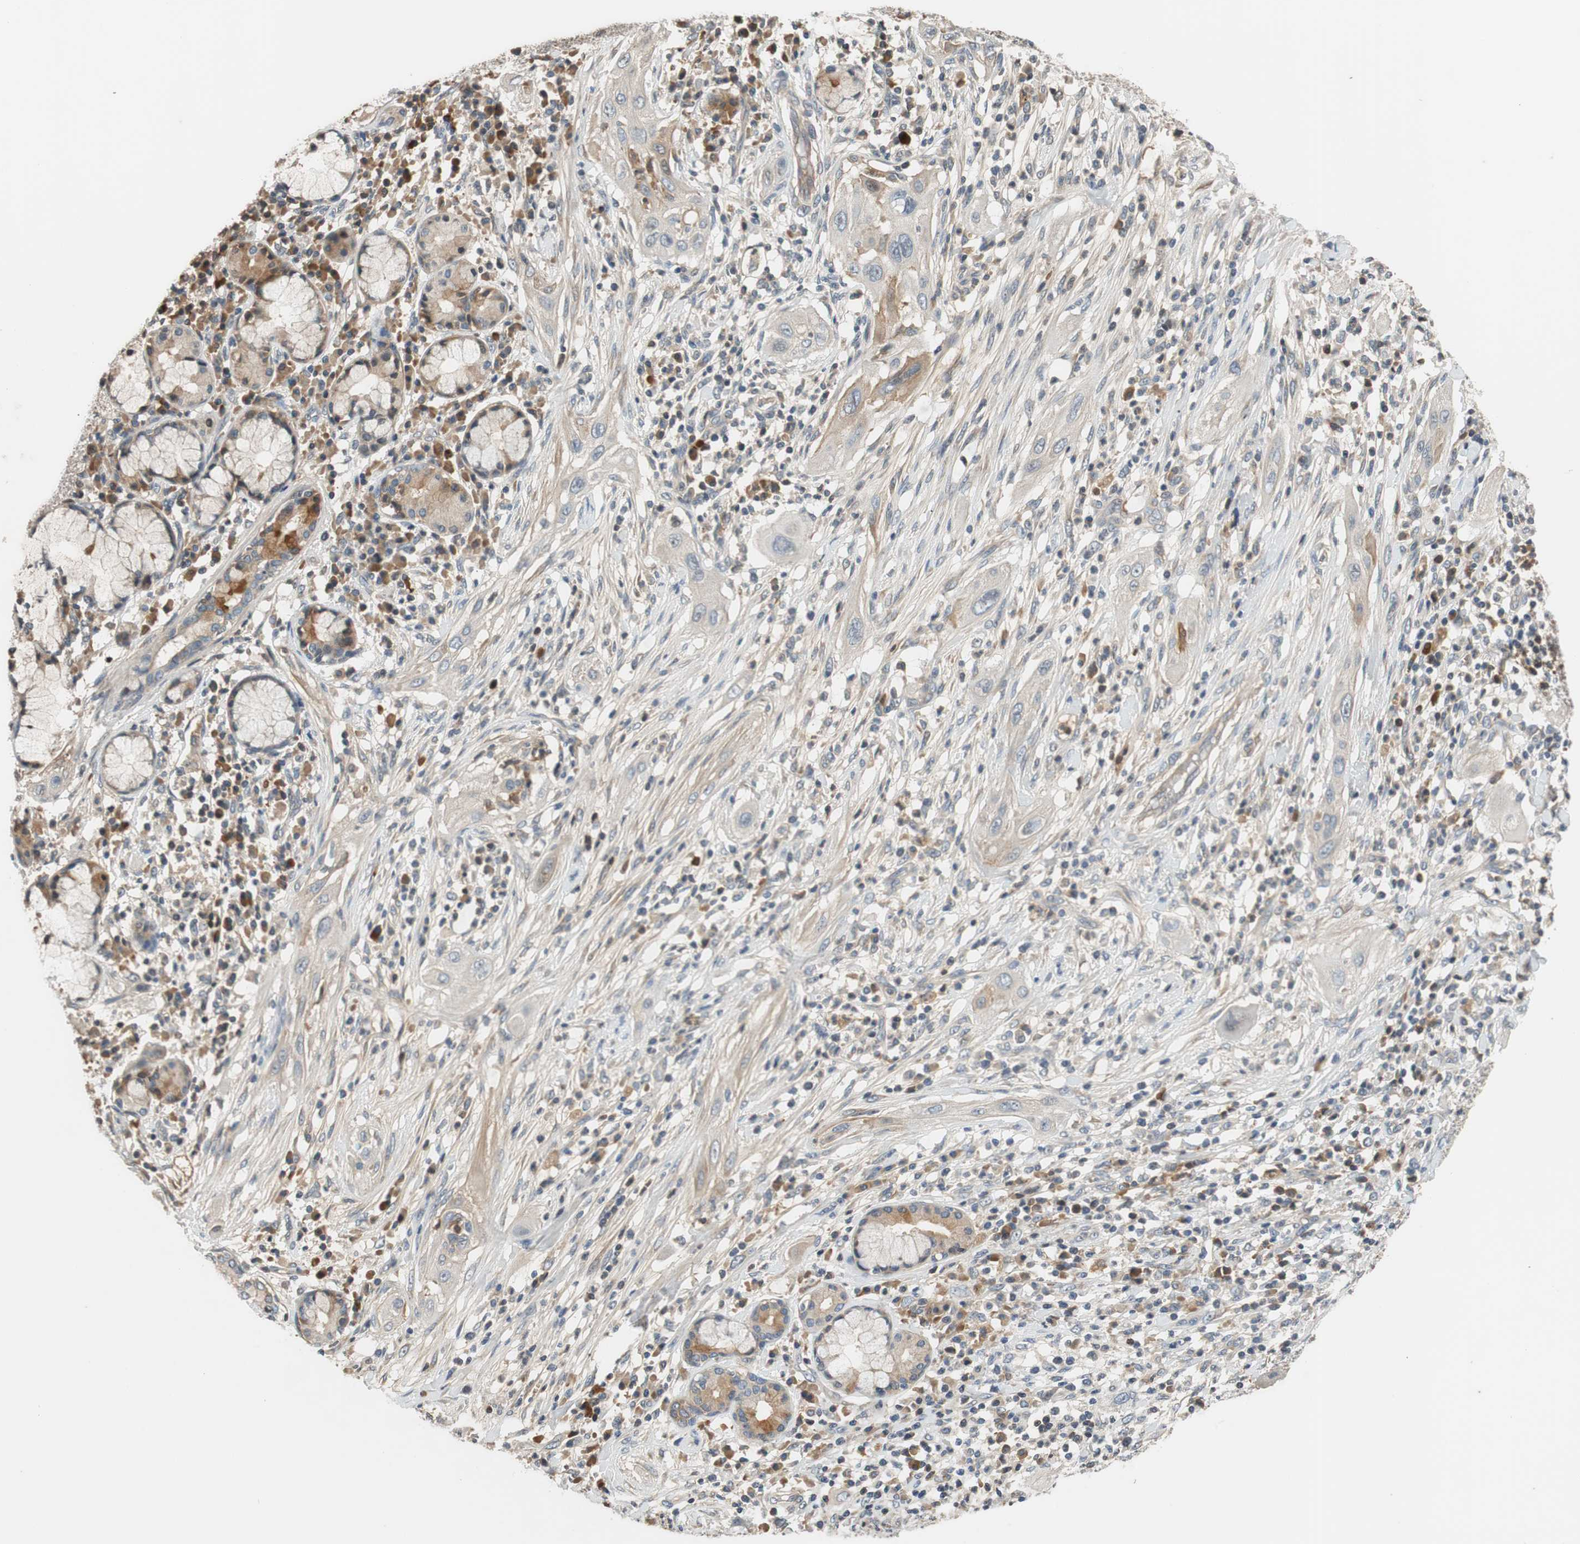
{"staining": {"intensity": "weak", "quantity": ">75%", "location": "cytoplasmic/membranous"}, "tissue": "lung cancer", "cell_type": "Tumor cells", "image_type": "cancer", "snomed": [{"axis": "morphology", "description": "Squamous cell carcinoma, NOS"}, {"axis": "topography", "description": "Lung"}], "caption": "The micrograph shows immunohistochemical staining of lung cancer (squamous cell carcinoma). There is weak cytoplasmic/membranous expression is appreciated in about >75% of tumor cells.", "gene": "C4A", "patient": {"sex": "female", "age": 47}}